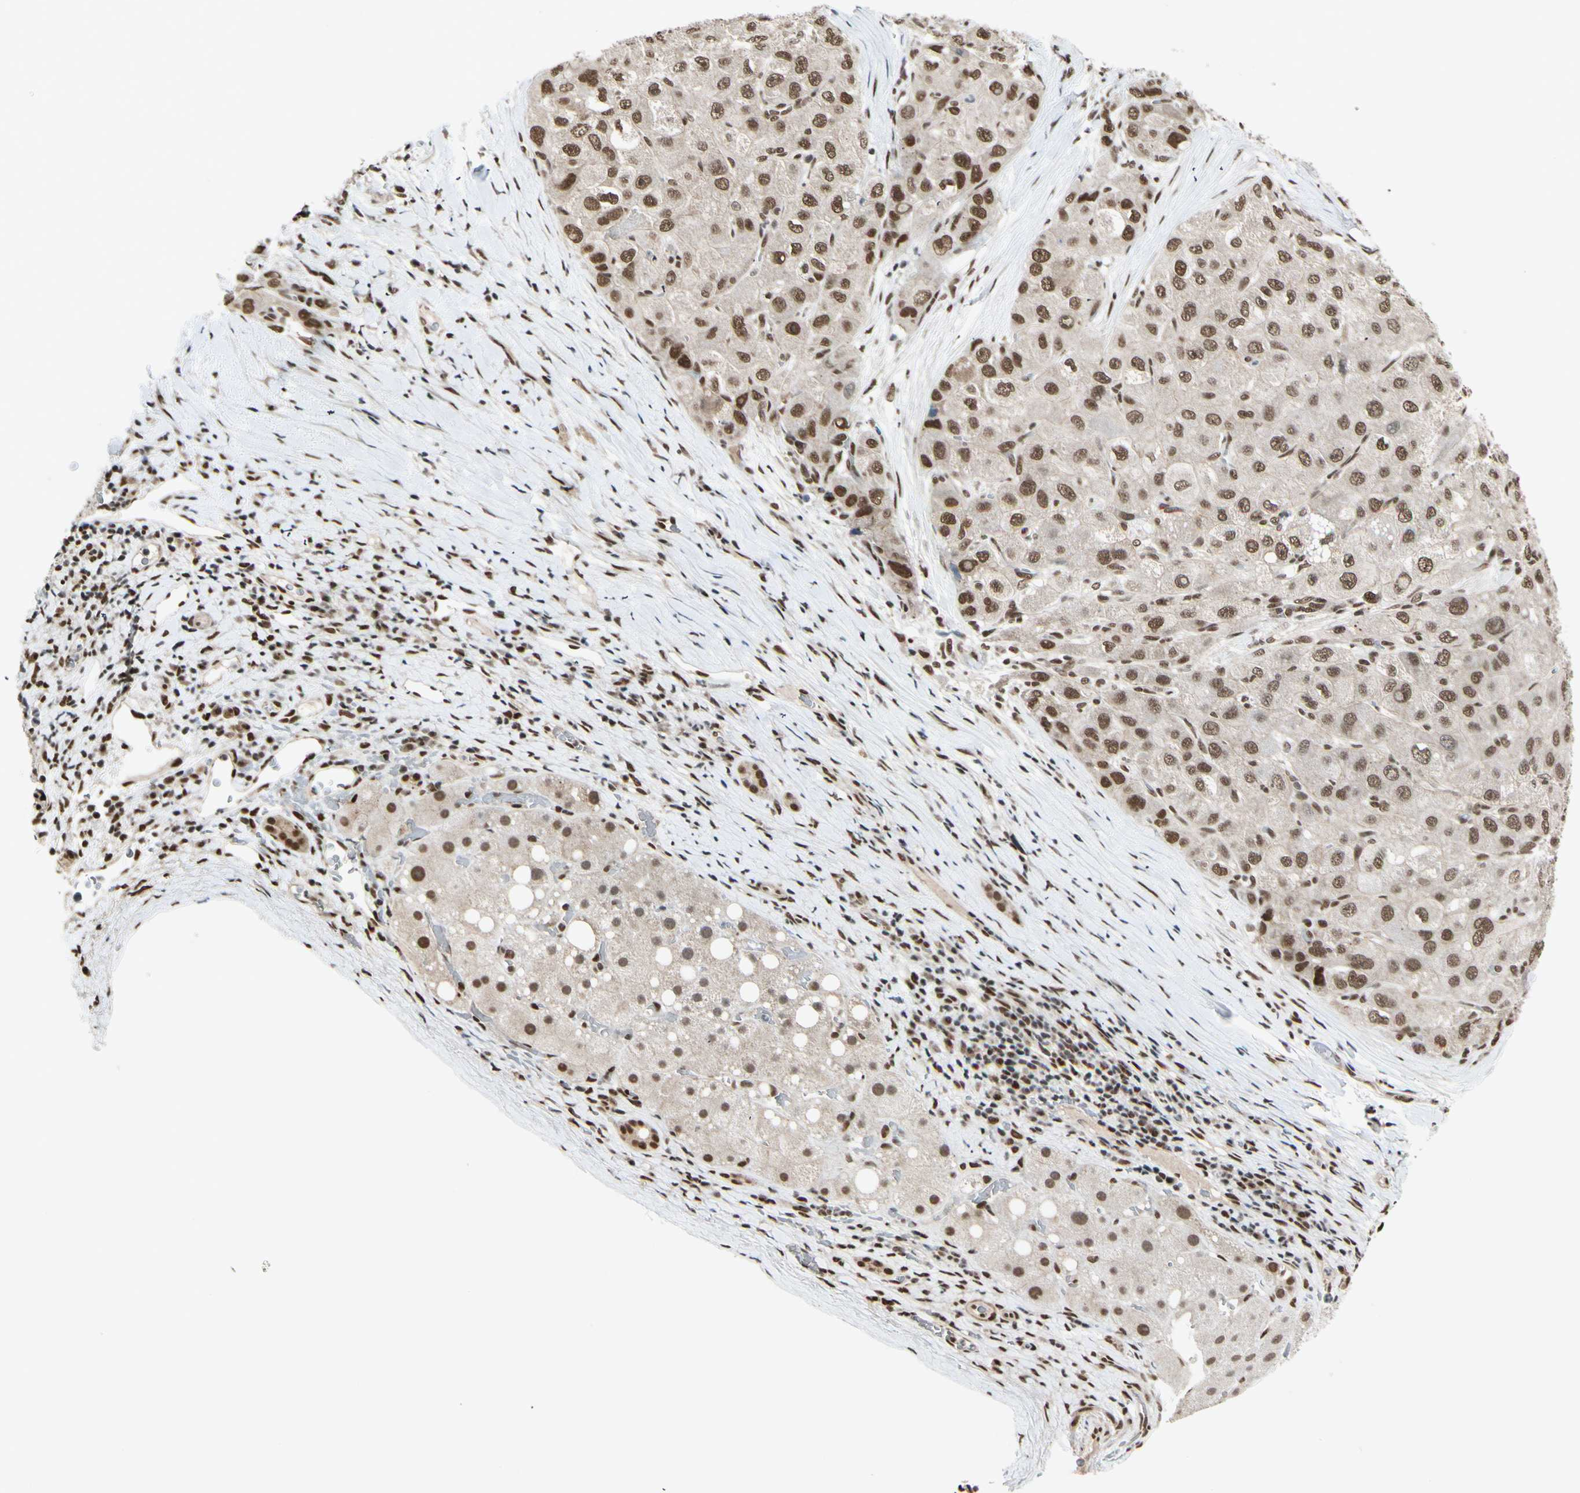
{"staining": {"intensity": "moderate", "quantity": ">75%", "location": "nuclear"}, "tissue": "liver cancer", "cell_type": "Tumor cells", "image_type": "cancer", "snomed": [{"axis": "morphology", "description": "Carcinoma, Hepatocellular, NOS"}, {"axis": "topography", "description": "Liver"}], "caption": "Immunohistochemistry (IHC) histopathology image of neoplastic tissue: liver hepatocellular carcinoma stained using immunohistochemistry (IHC) reveals medium levels of moderate protein expression localized specifically in the nuclear of tumor cells, appearing as a nuclear brown color.", "gene": "CHAMP1", "patient": {"sex": "male", "age": 80}}